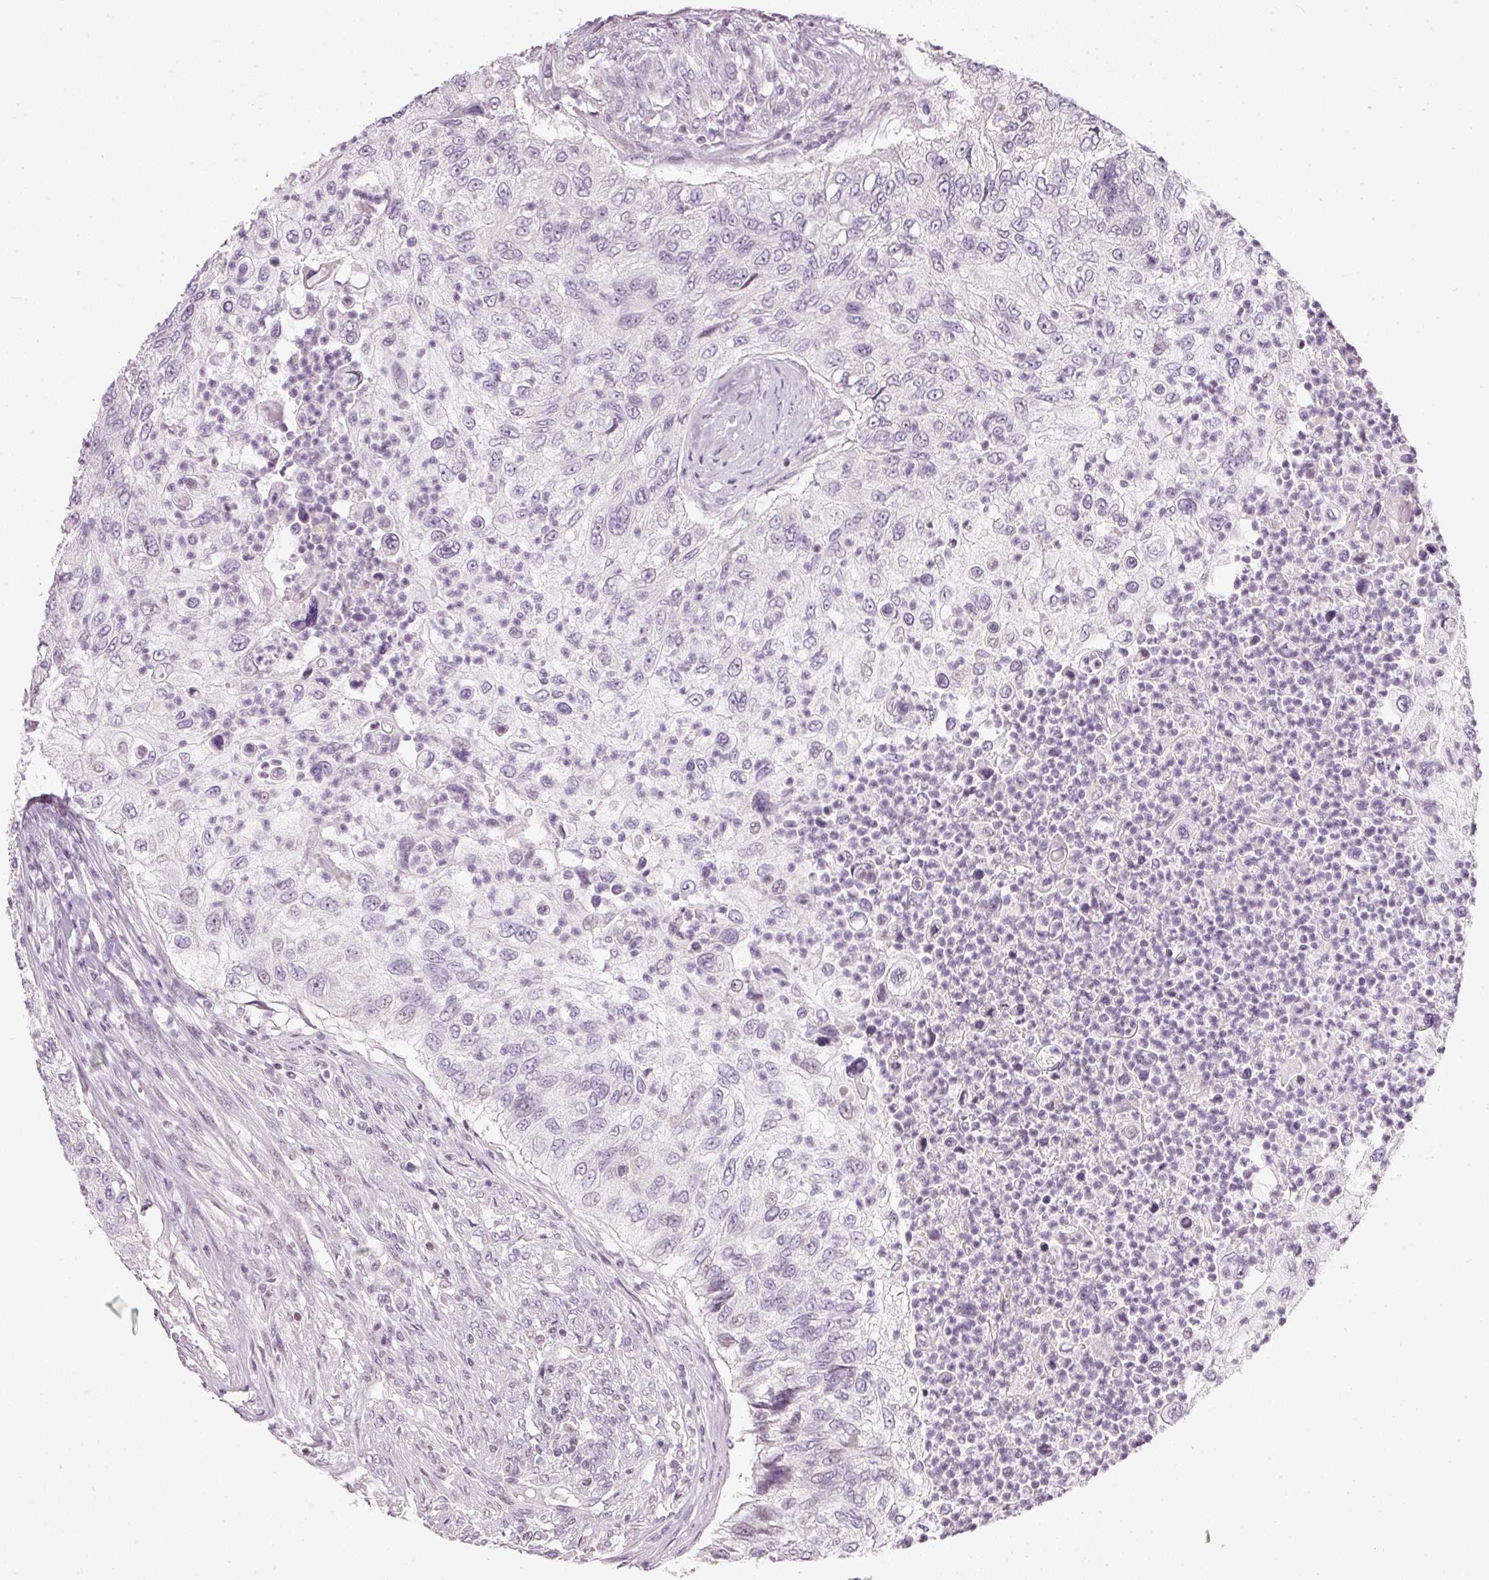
{"staining": {"intensity": "negative", "quantity": "none", "location": "none"}, "tissue": "urothelial cancer", "cell_type": "Tumor cells", "image_type": "cancer", "snomed": [{"axis": "morphology", "description": "Urothelial carcinoma, High grade"}, {"axis": "topography", "description": "Urinary bladder"}], "caption": "Tumor cells show no significant staining in high-grade urothelial carcinoma.", "gene": "NRDE2", "patient": {"sex": "female", "age": 60}}